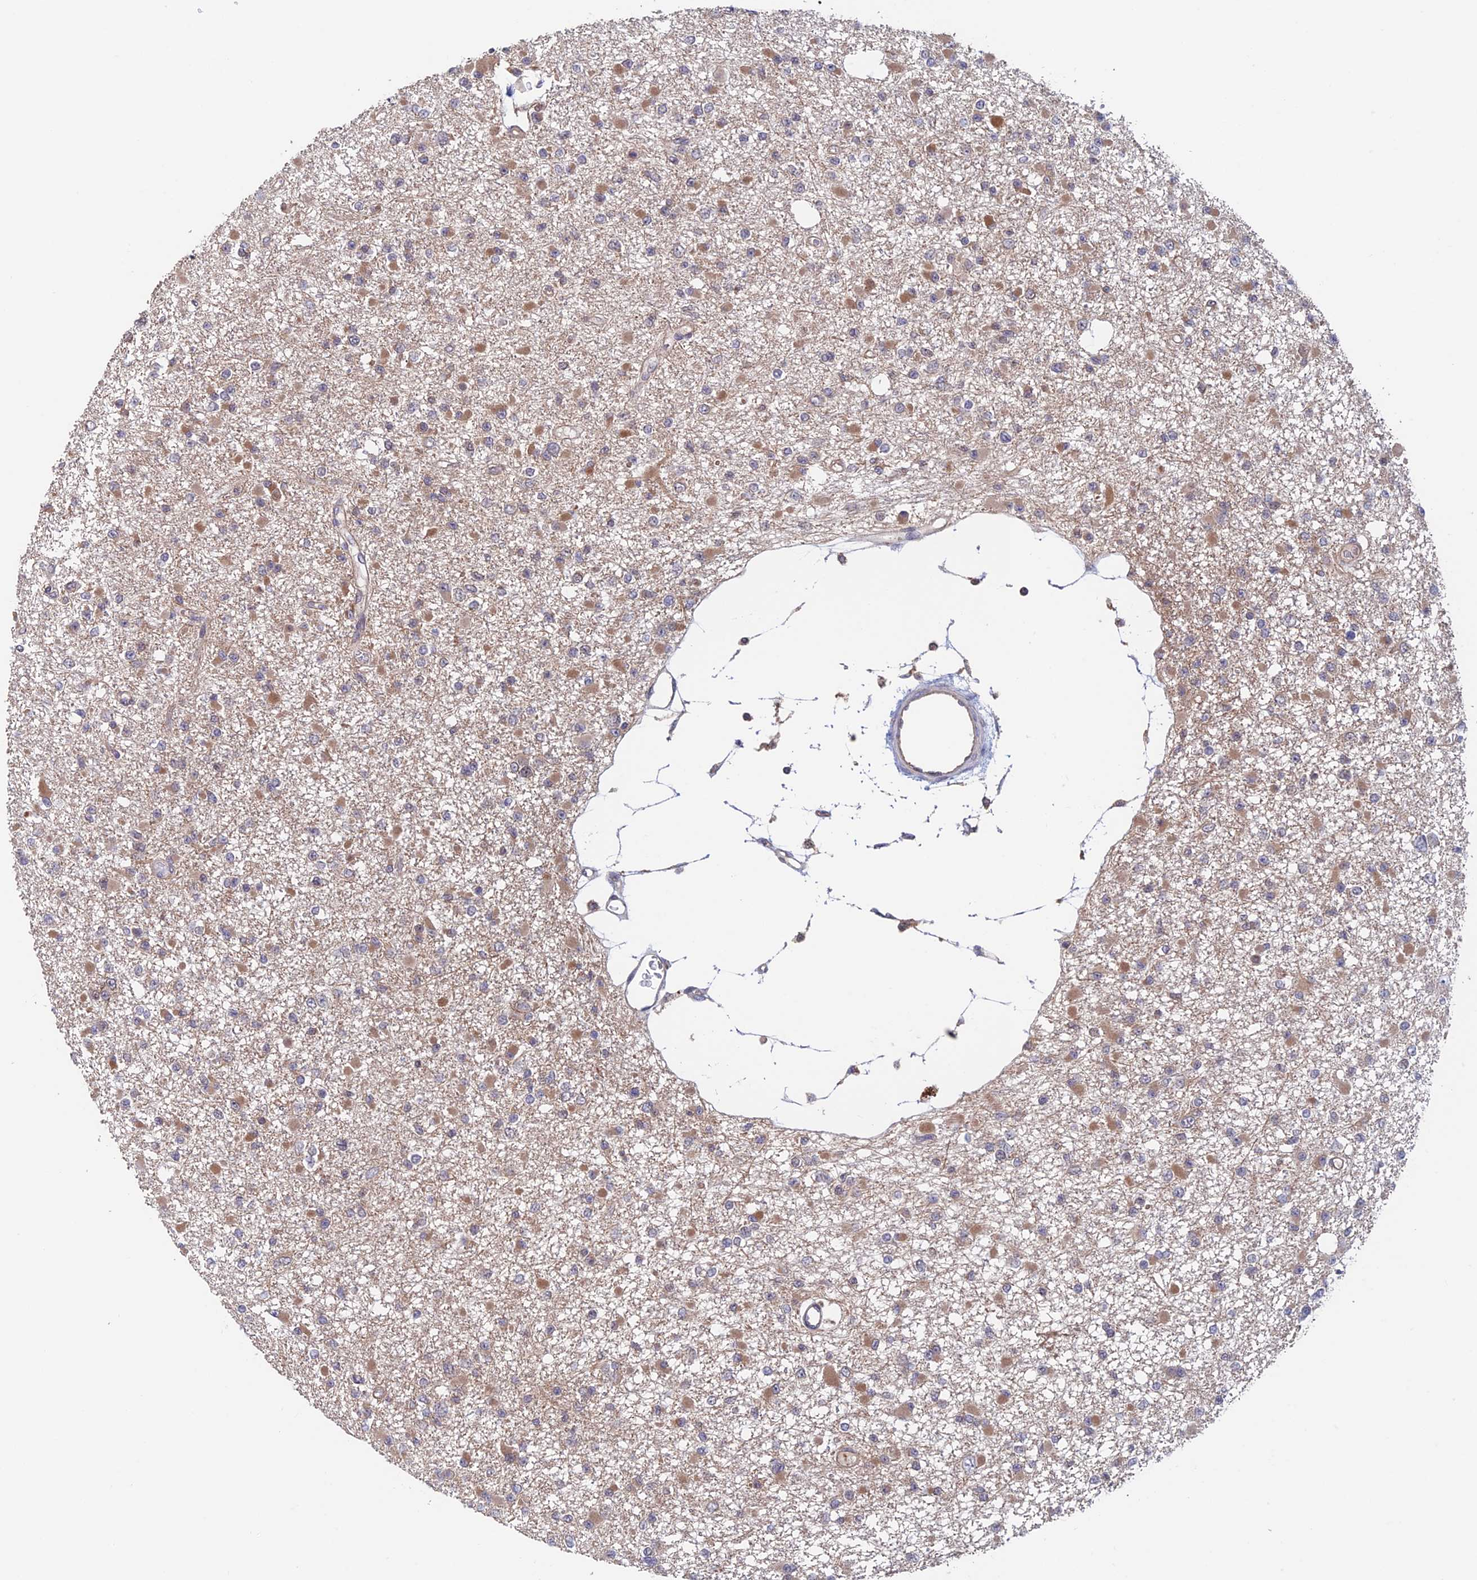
{"staining": {"intensity": "negative", "quantity": "none", "location": "none"}, "tissue": "glioma", "cell_type": "Tumor cells", "image_type": "cancer", "snomed": [{"axis": "morphology", "description": "Glioma, malignant, Low grade"}, {"axis": "topography", "description": "Brain"}], "caption": "Immunohistochemistry (IHC) of malignant glioma (low-grade) demonstrates no expression in tumor cells. The staining is performed using DAB brown chromogen with nuclei counter-stained in using hematoxylin.", "gene": "NUDT16L1", "patient": {"sex": "female", "age": 22}}